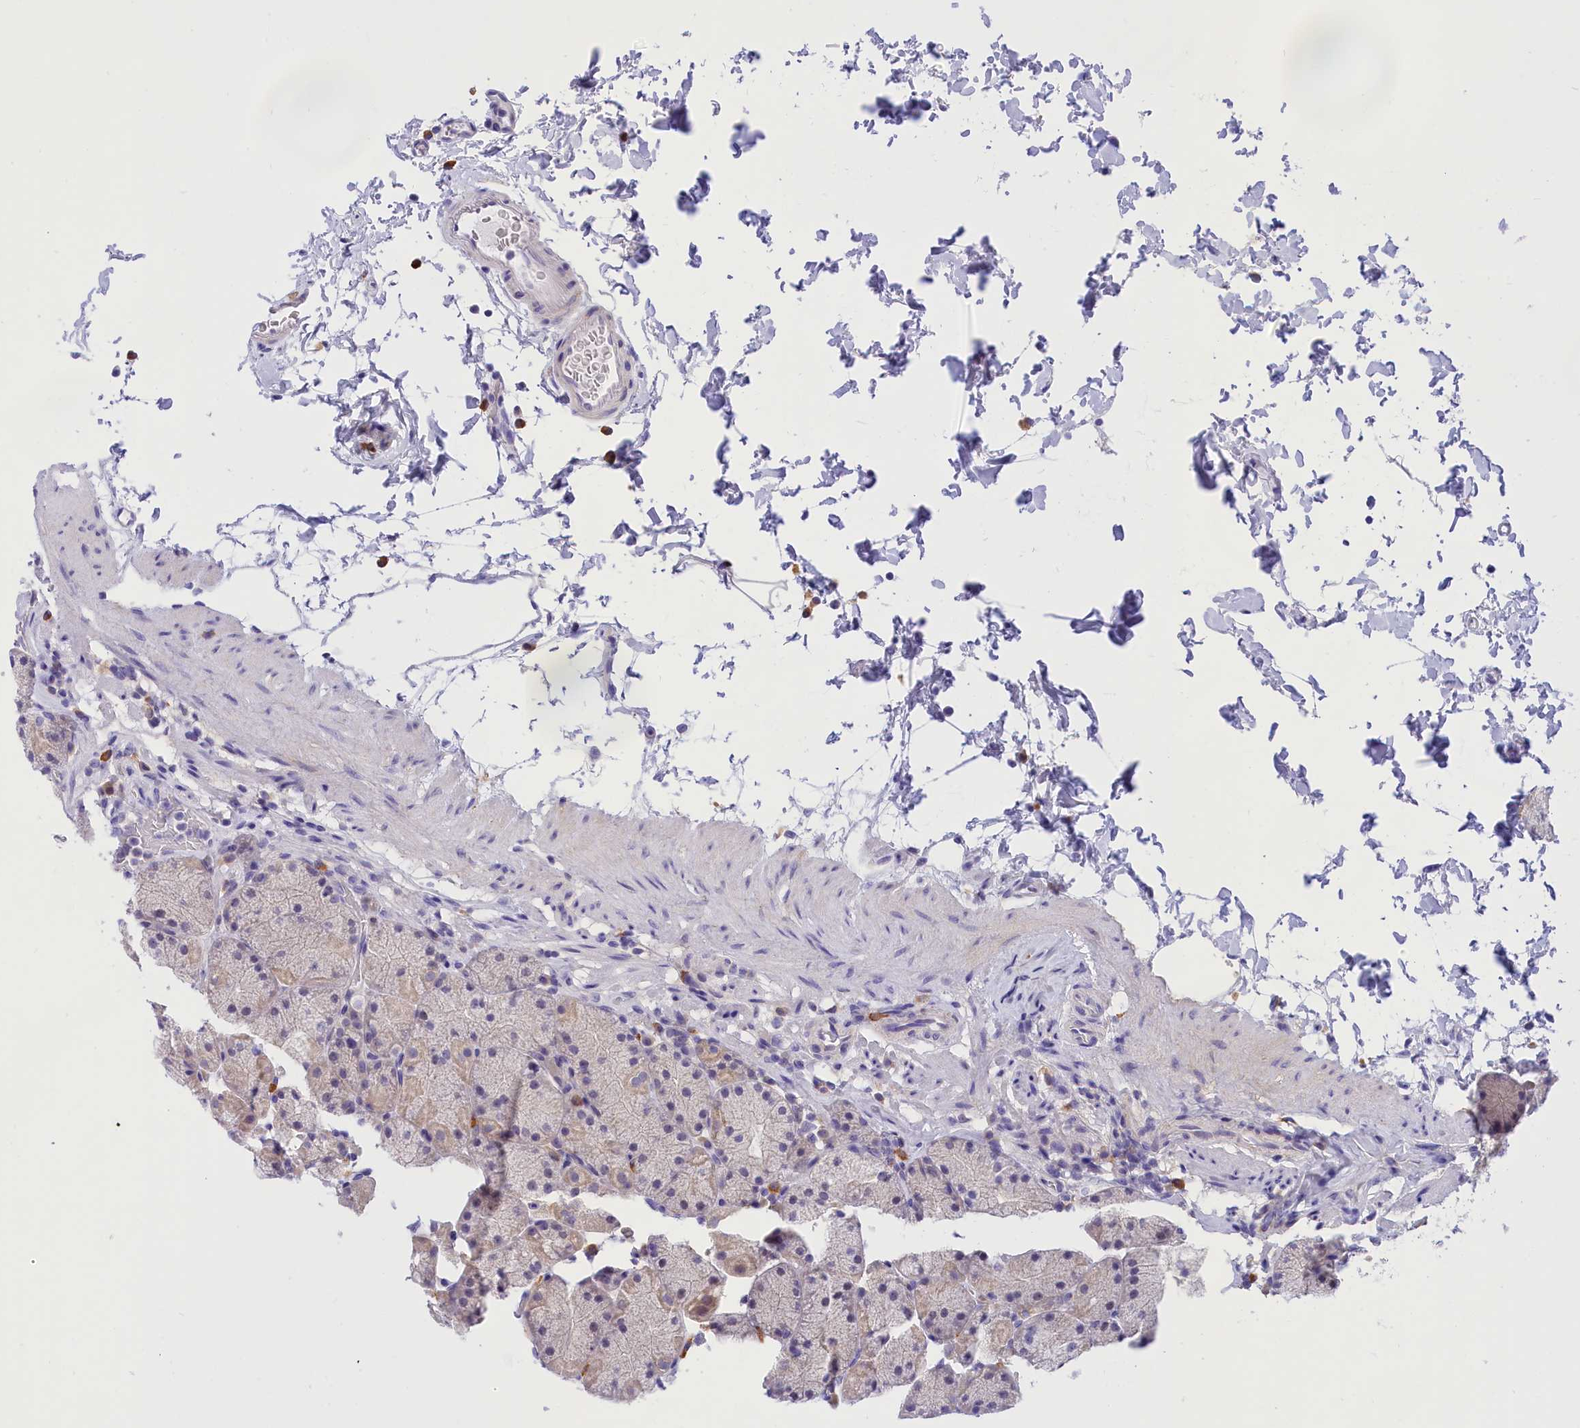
{"staining": {"intensity": "weak", "quantity": "25%-75%", "location": "cytoplasmic/membranous"}, "tissue": "stomach", "cell_type": "Glandular cells", "image_type": "normal", "snomed": [{"axis": "morphology", "description": "Normal tissue, NOS"}, {"axis": "topography", "description": "Stomach, upper"}, {"axis": "topography", "description": "Stomach, lower"}], "caption": "Immunohistochemistry (IHC) (DAB (3,3'-diaminobenzidine)) staining of normal human stomach reveals weak cytoplasmic/membranous protein expression in about 25%-75% of glandular cells.", "gene": "COL6A5", "patient": {"sex": "male", "age": 67}}